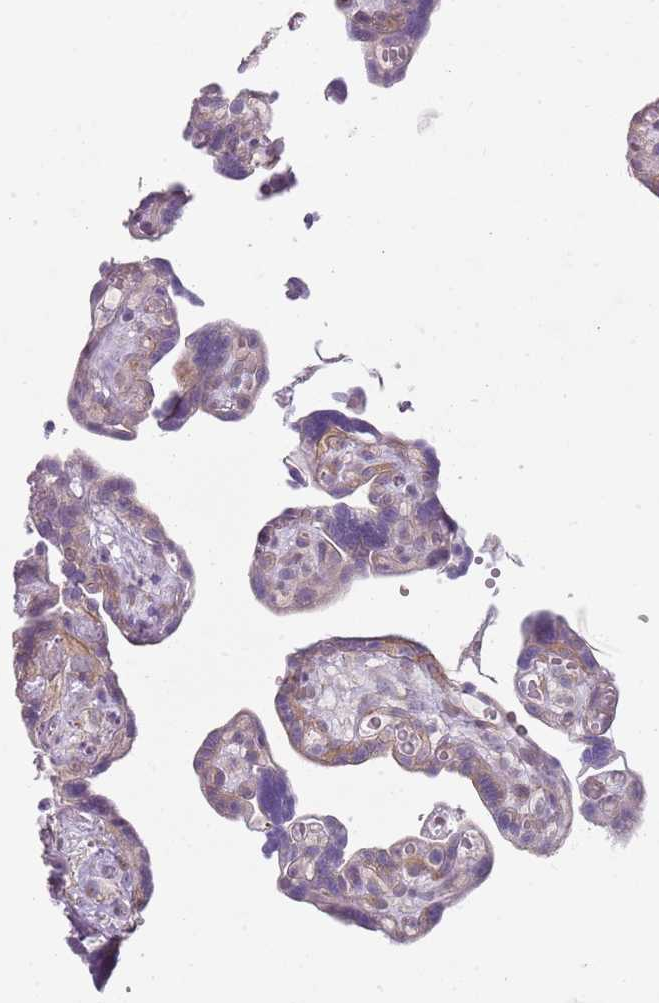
{"staining": {"intensity": "weak", "quantity": "25%-75%", "location": "cytoplasmic/membranous"}, "tissue": "placenta", "cell_type": "Decidual cells", "image_type": "normal", "snomed": [{"axis": "morphology", "description": "Normal tissue, NOS"}, {"axis": "topography", "description": "Placenta"}], "caption": "This image displays unremarkable placenta stained with IHC to label a protein in brown. The cytoplasmic/membranous of decidual cells show weak positivity for the protein. Nuclei are counter-stained blue.", "gene": "SLC26A6", "patient": {"sex": "female", "age": 30}}